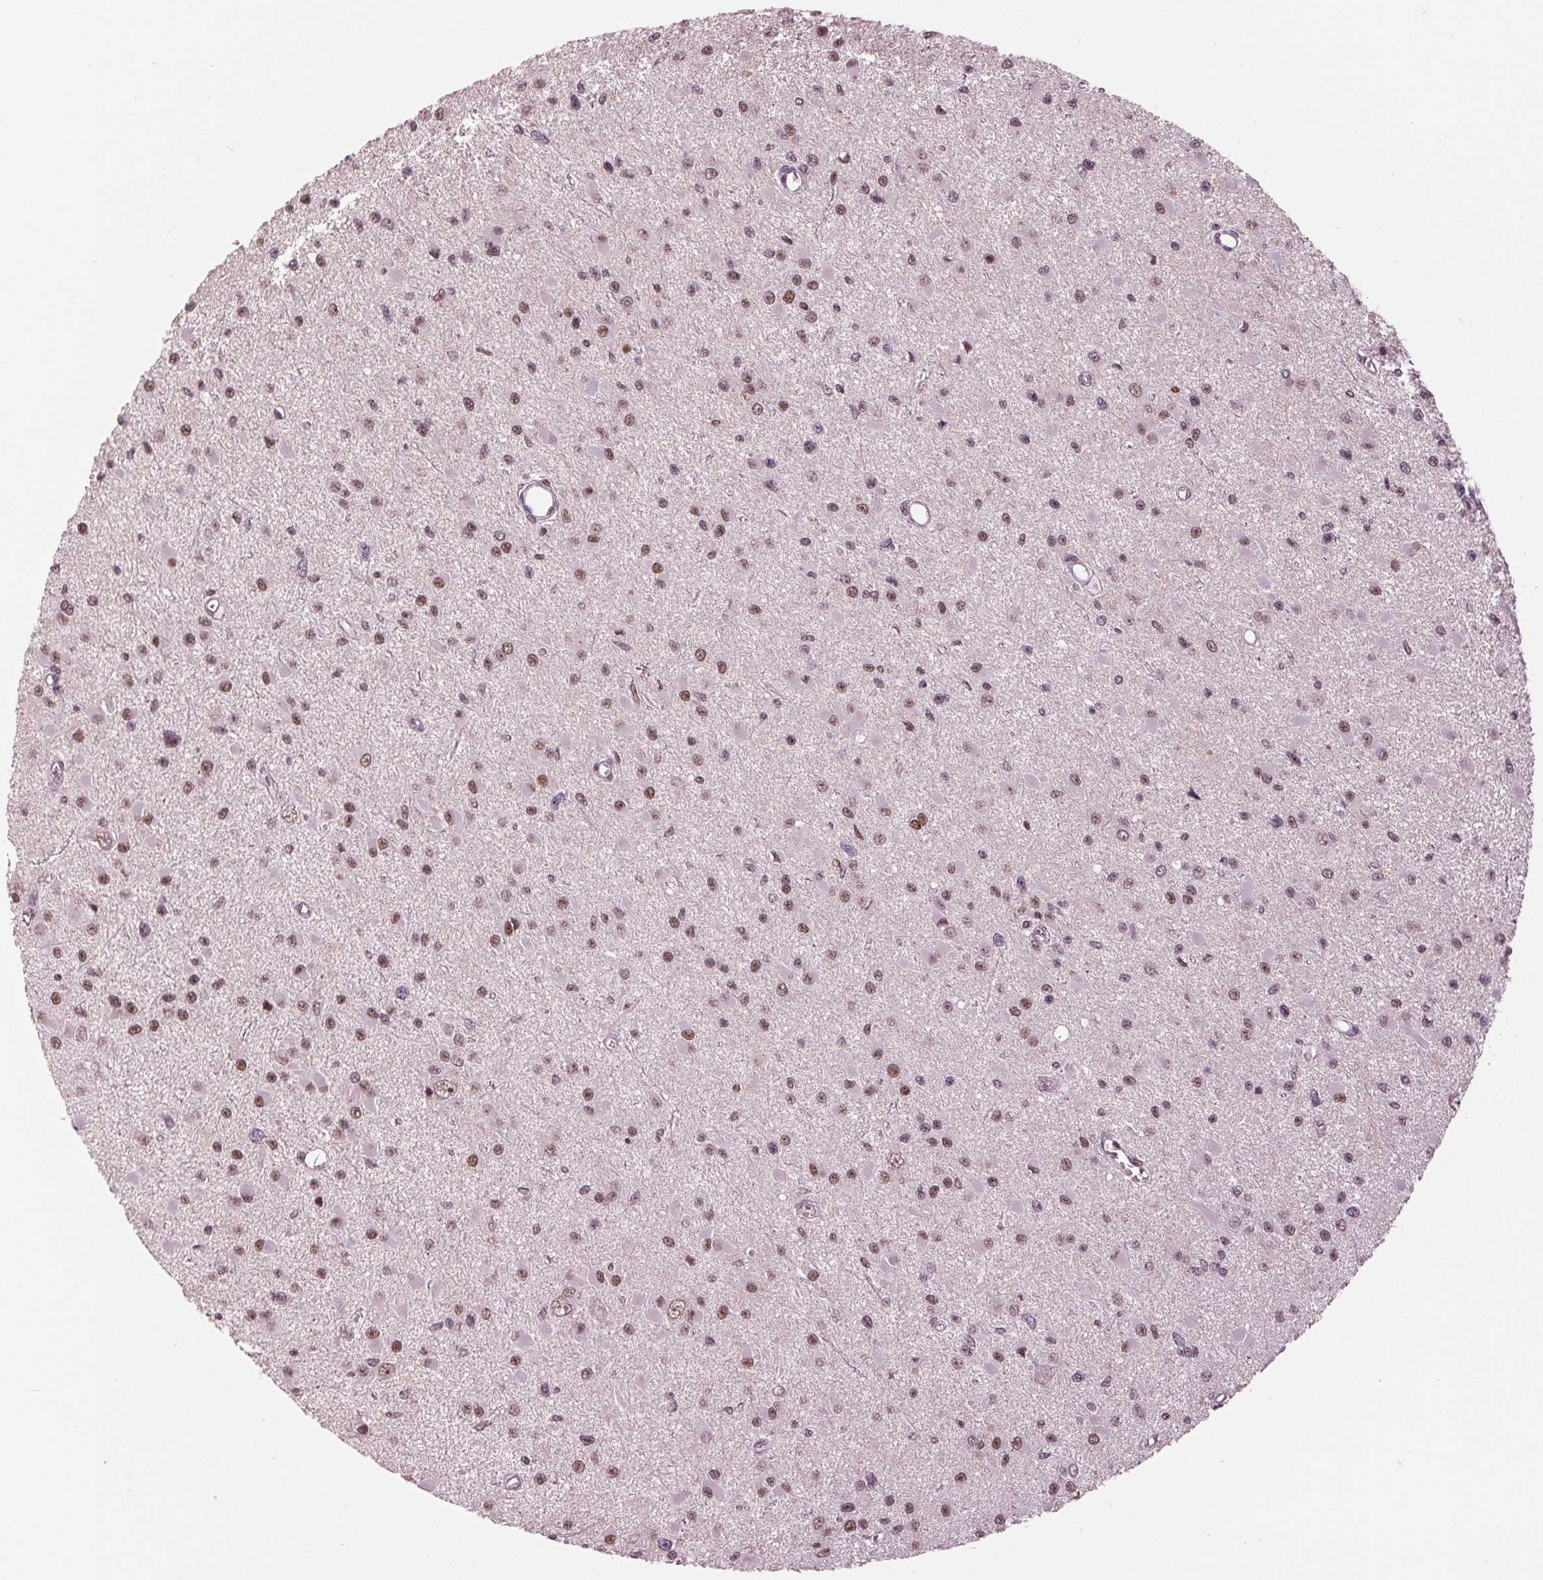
{"staining": {"intensity": "moderate", "quantity": "25%-75%", "location": "nuclear"}, "tissue": "glioma", "cell_type": "Tumor cells", "image_type": "cancer", "snomed": [{"axis": "morphology", "description": "Glioma, malignant, High grade"}, {"axis": "topography", "description": "Brain"}], "caption": "Tumor cells demonstrate moderate nuclear staining in about 25%-75% of cells in glioma.", "gene": "DNMT3L", "patient": {"sex": "male", "age": 54}}